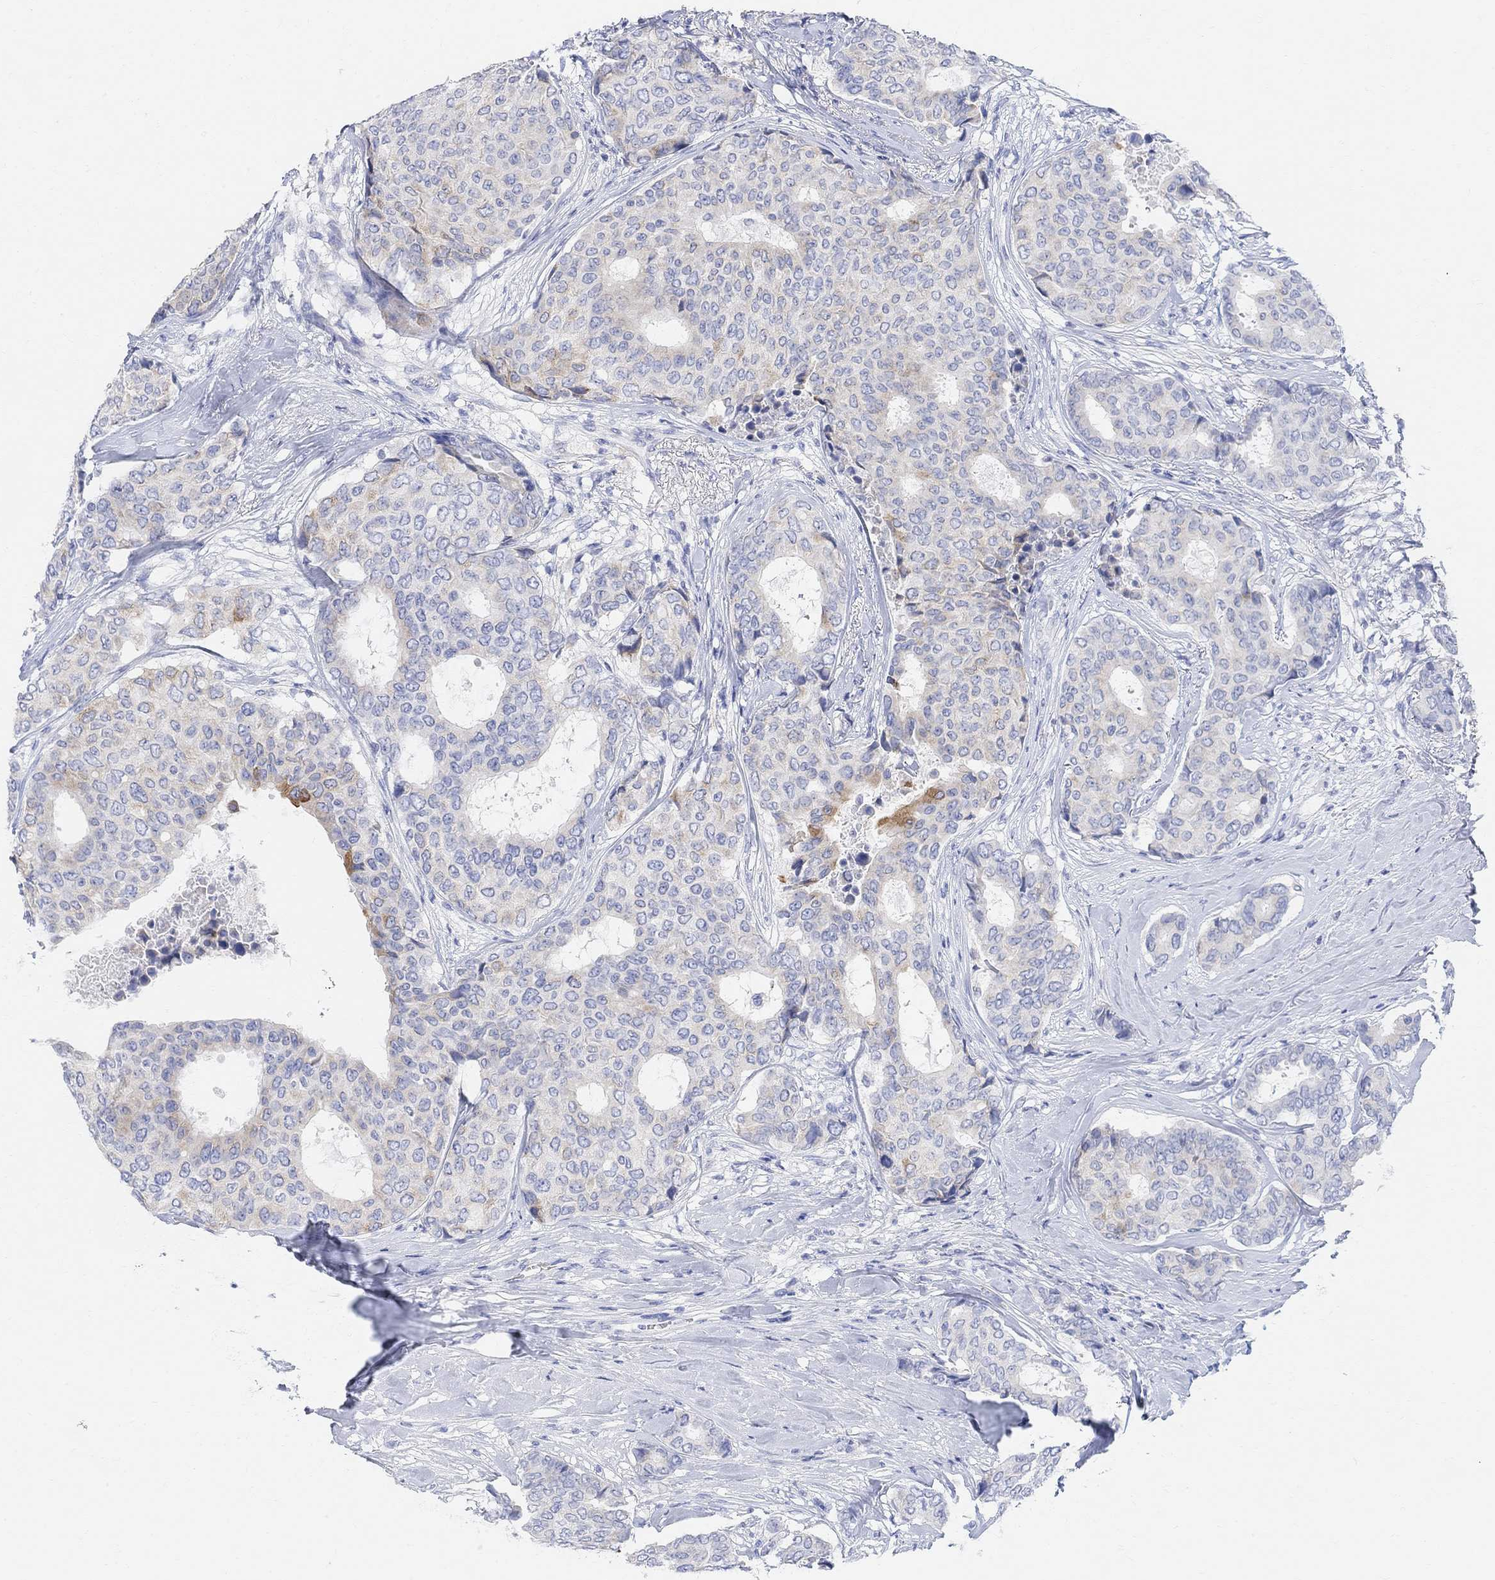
{"staining": {"intensity": "weak", "quantity": "<25%", "location": "cytoplasmic/membranous"}, "tissue": "breast cancer", "cell_type": "Tumor cells", "image_type": "cancer", "snomed": [{"axis": "morphology", "description": "Duct carcinoma"}, {"axis": "topography", "description": "Breast"}], "caption": "Immunohistochemistry (IHC) of breast cancer demonstrates no expression in tumor cells. (DAB (3,3'-diaminobenzidine) IHC with hematoxylin counter stain).", "gene": "RETNLB", "patient": {"sex": "female", "age": 75}}